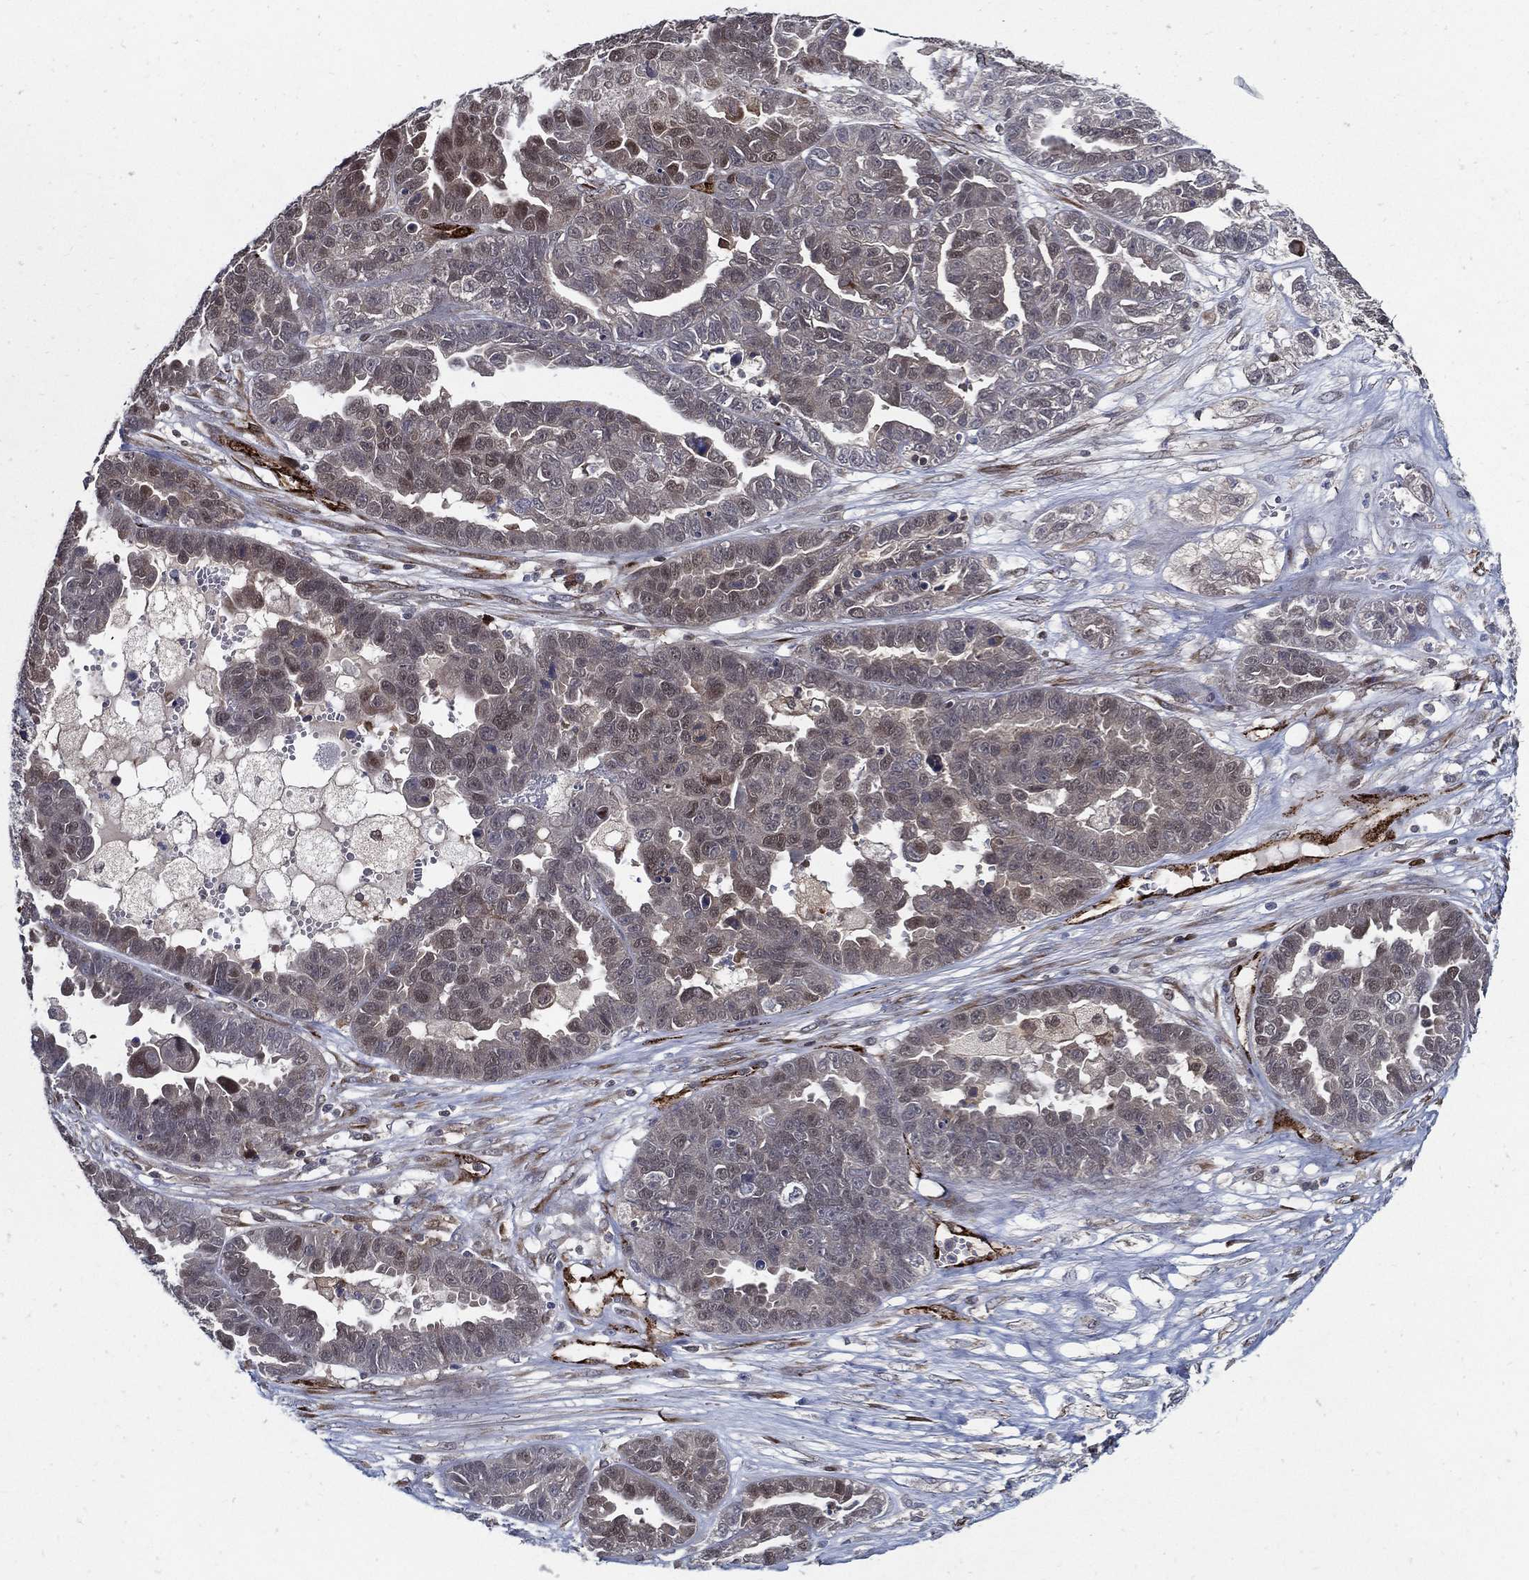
{"staining": {"intensity": "moderate", "quantity": "<25%", "location": "nuclear"}, "tissue": "ovarian cancer", "cell_type": "Tumor cells", "image_type": "cancer", "snomed": [{"axis": "morphology", "description": "Cystadenocarcinoma, serous, NOS"}, {"axis": "topography", "description": "Ovary"}], "caption": "A micrograph of serous cystadenocarcinoma (ovarian) stained for a protein demonstrates moderate nuclear brown staining in tumor cells.", "gene": "ARHGAP11A", "patient": {"sex": "female", "age": 87}}